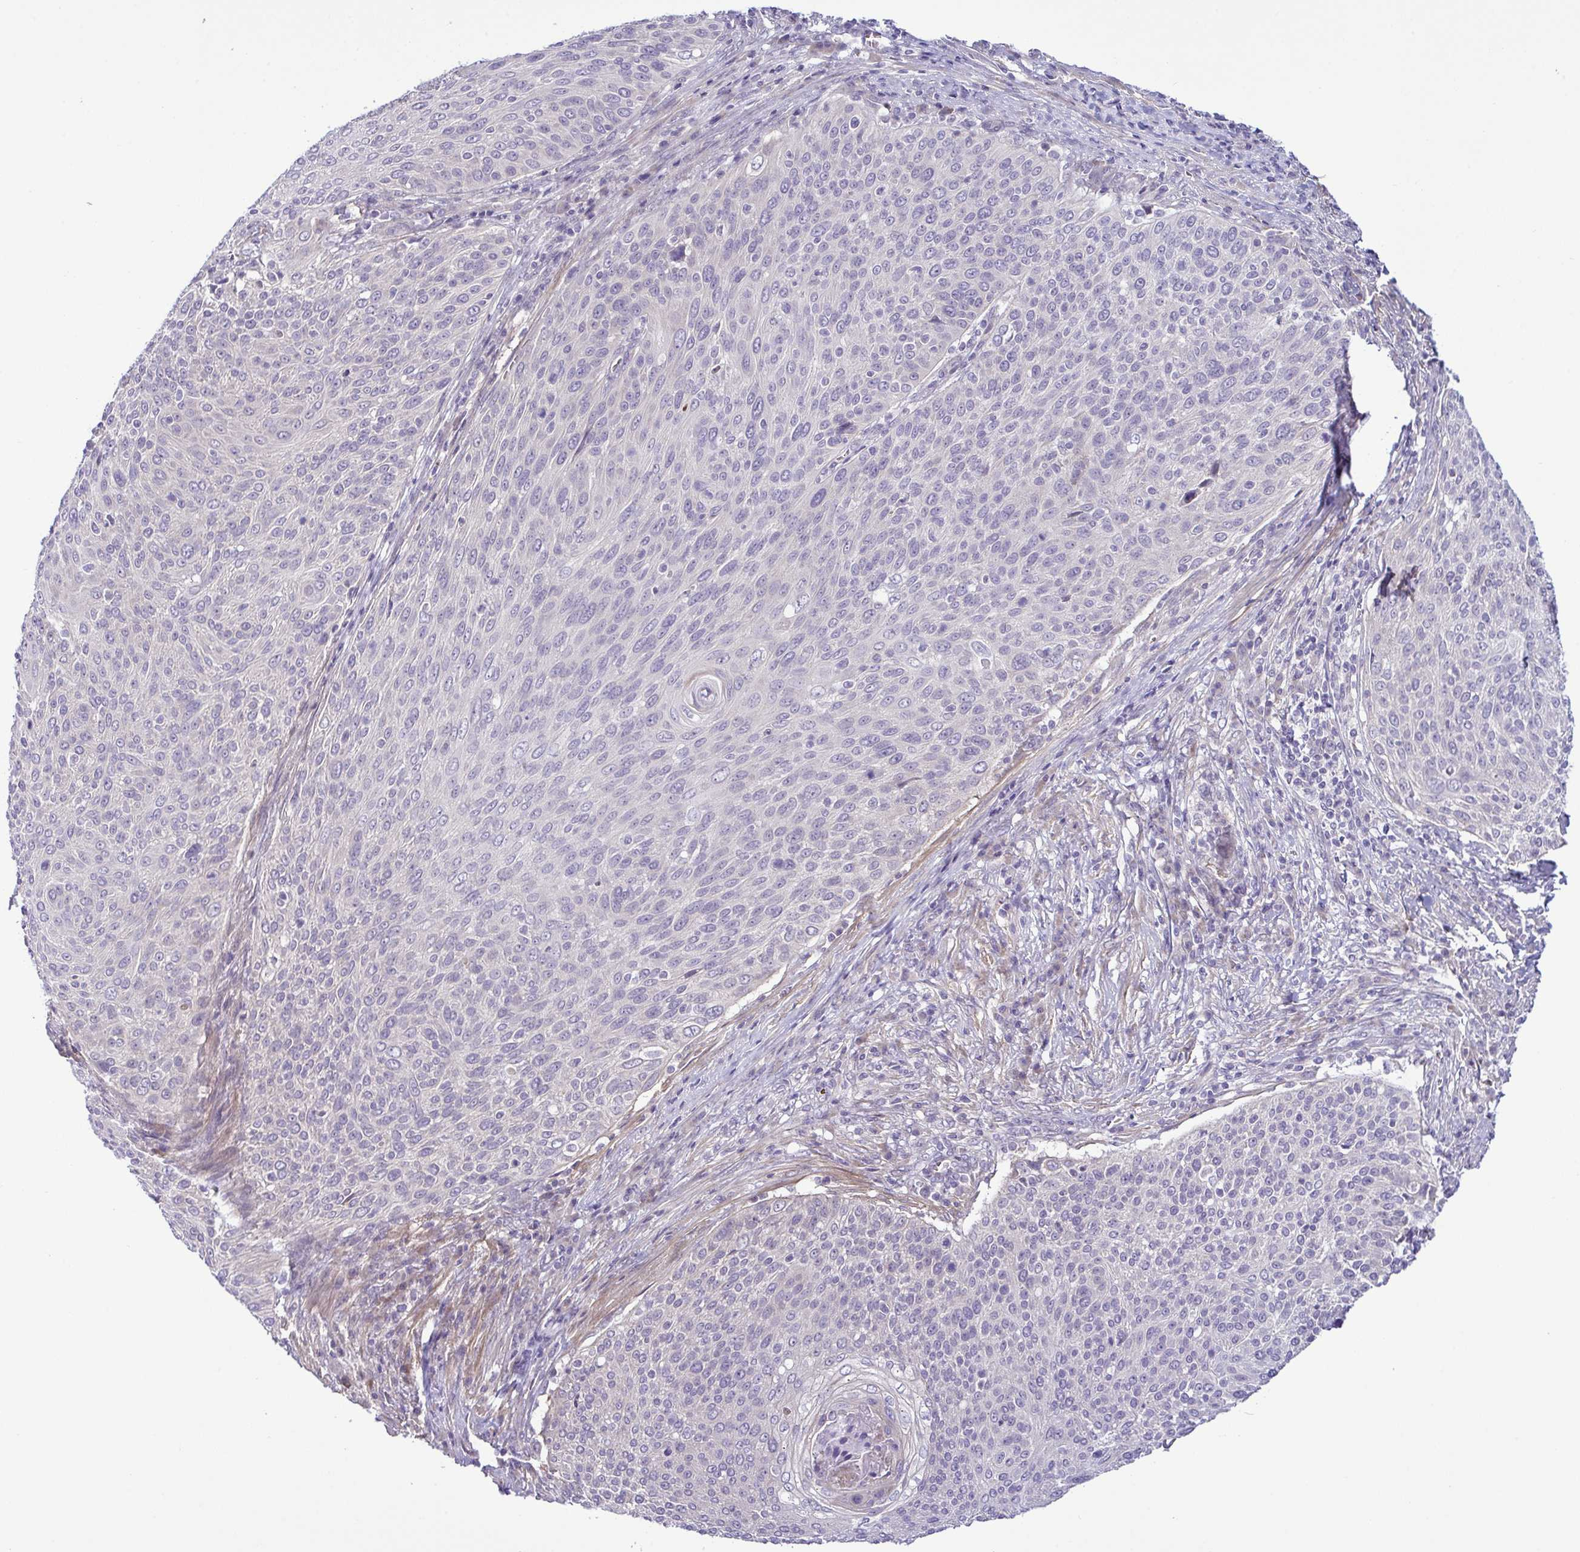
{"staining": {"intensity": "negative", "quantity": "none", "location": "none"}, "tissue": "cervical cancer", "cell_type": "Tumor cells", "image_type": "cancer", "snomed": [{"axis": "morphology", "description": "Squamous cell carcinoma, NOS"}, {"axis": "topography", "description": "Cervix"}], "caption": "An immunohistochemistry histopathology image of cervical squamous cell carcinoma is shown. There is no staining in tumor cells of cervical squamous cell carcinoma.", "gene": "SYNPO2L", "patient": {"sex": "female", "age": 31}}